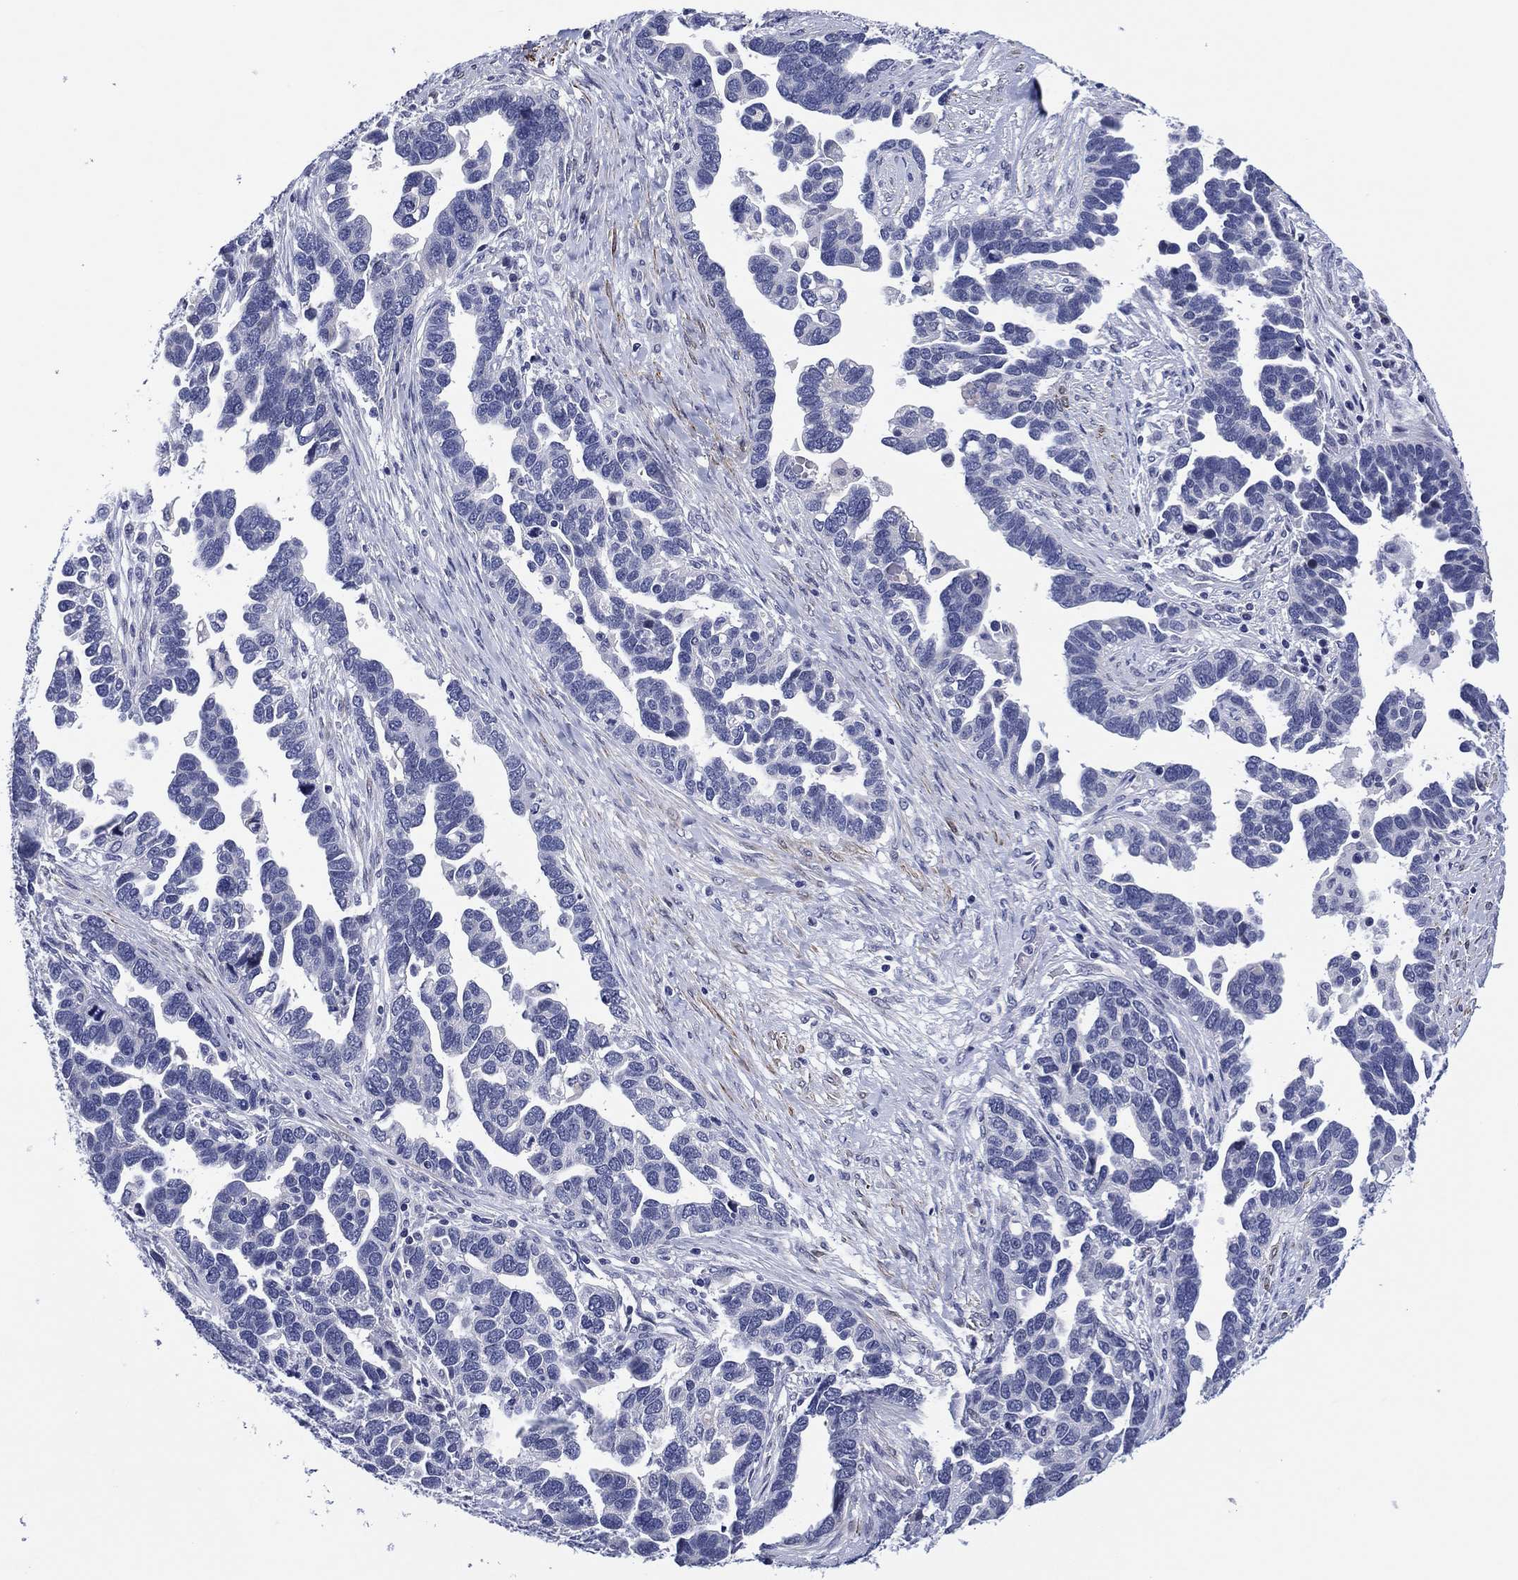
{"staining": {"intensity": "negative", "quantity": "none", "location": "none"}, "tissue": "ovarian cancer", "cell_type": "Tumor cells", "image_type": "cancer", "snomed": [{"axis": "morphology", "description": "Cystadenocarcinoma, serous, NOS"}, {"axis": "topography", "description": "Ovary"}], "caption": "A photomicrograph of human ovarian cancer is negative for staining in tumor cells.", "gene": "CLIP3", "patient": {"sex": "female", "age": 54}}